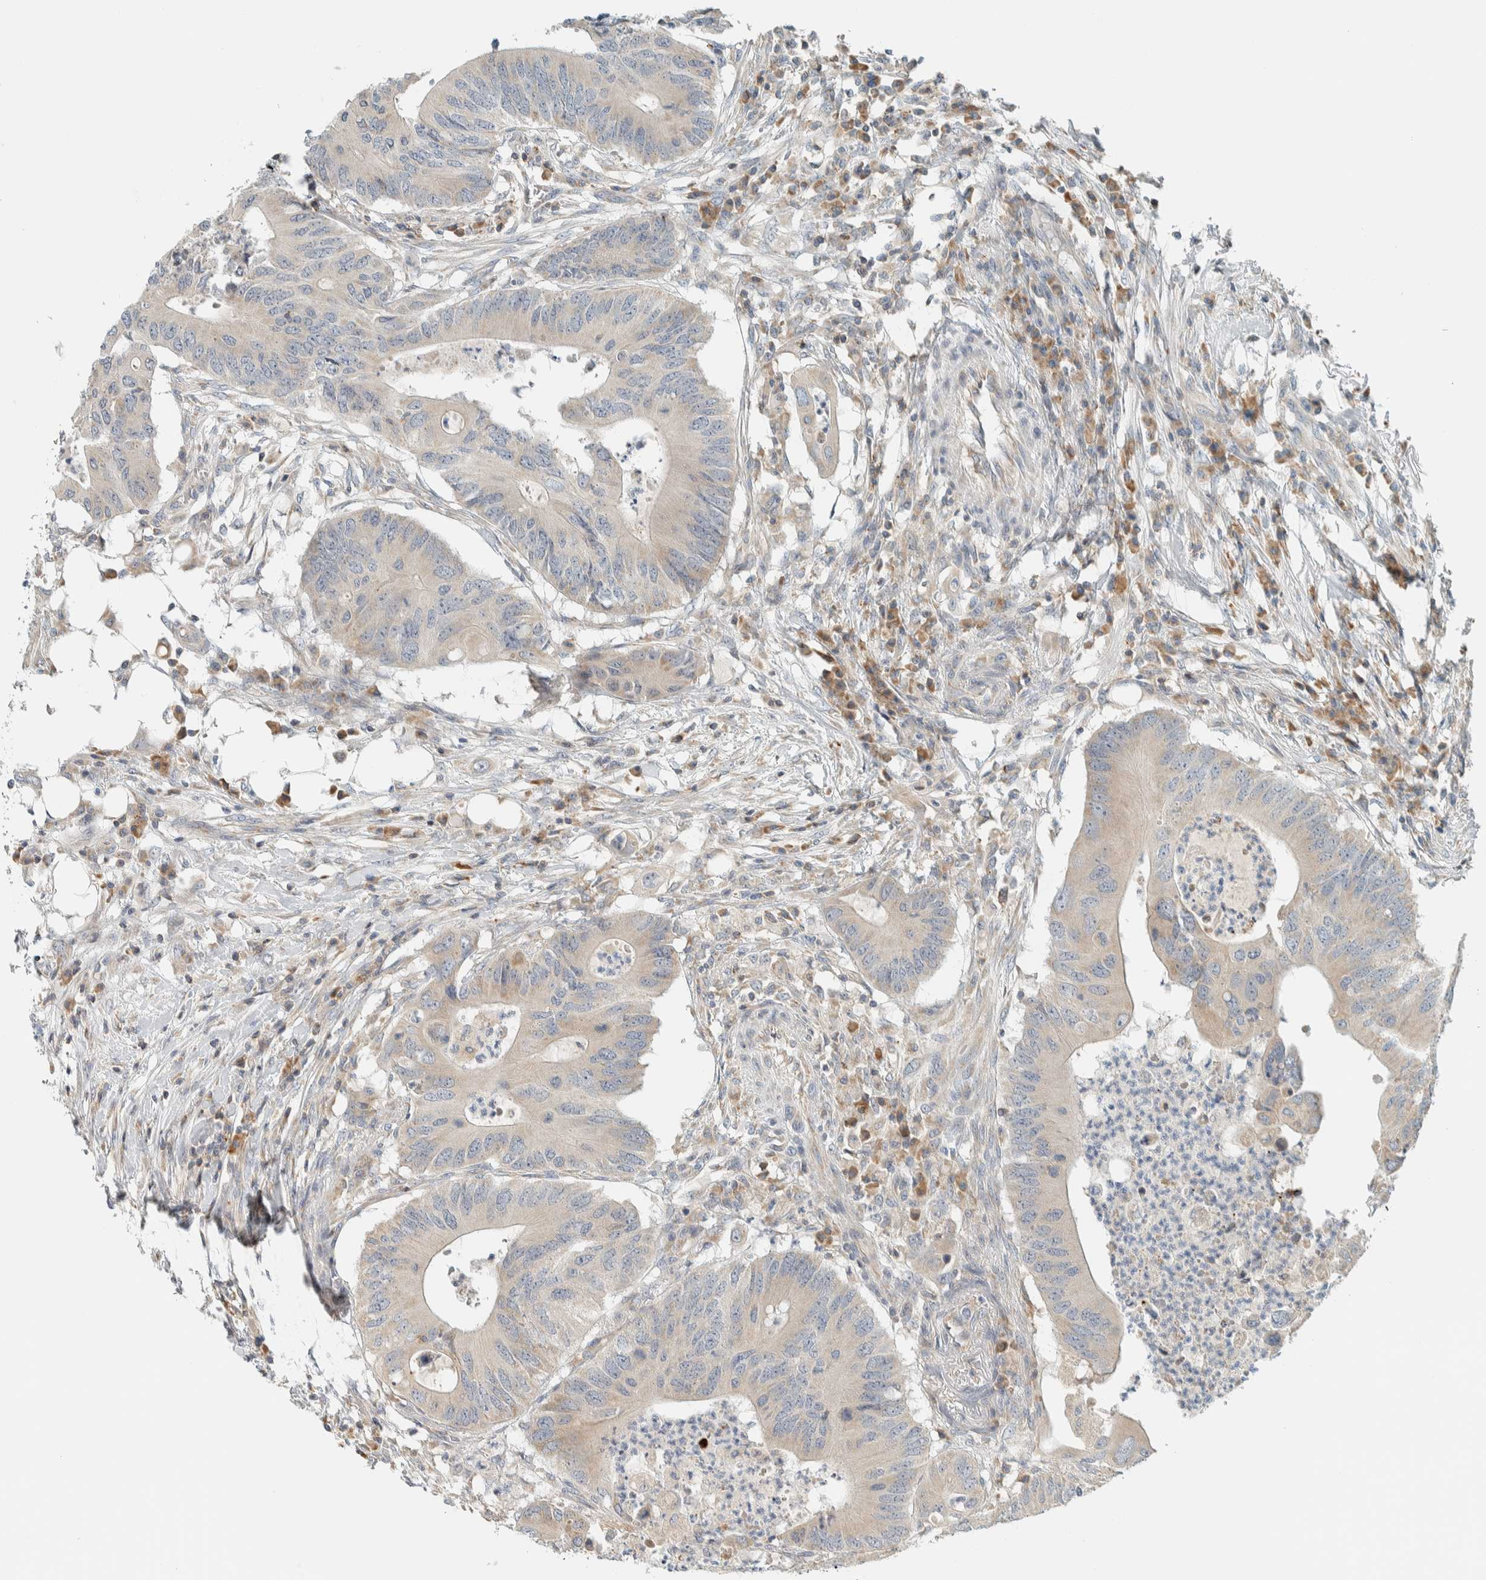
{"staining": {"intensity": "weak", "quantity": "<25%", "location": "cytoplasmic/membranous"}, "tissue": "colorectal cancer", "cell_type": "Tumor cells", "image_type": "cancer", "snomed": [{"axis": "morphology", "description": "Adenocarcinoma, NOS"}, {"axis": "topography", "description": "Colon"}], "caption": "There is no significant positivity in tumor cells of colorectal cancer (adenocarcinoma).", "gene": "CCDC57", "patient": {"sex": "male", "age": 71}}